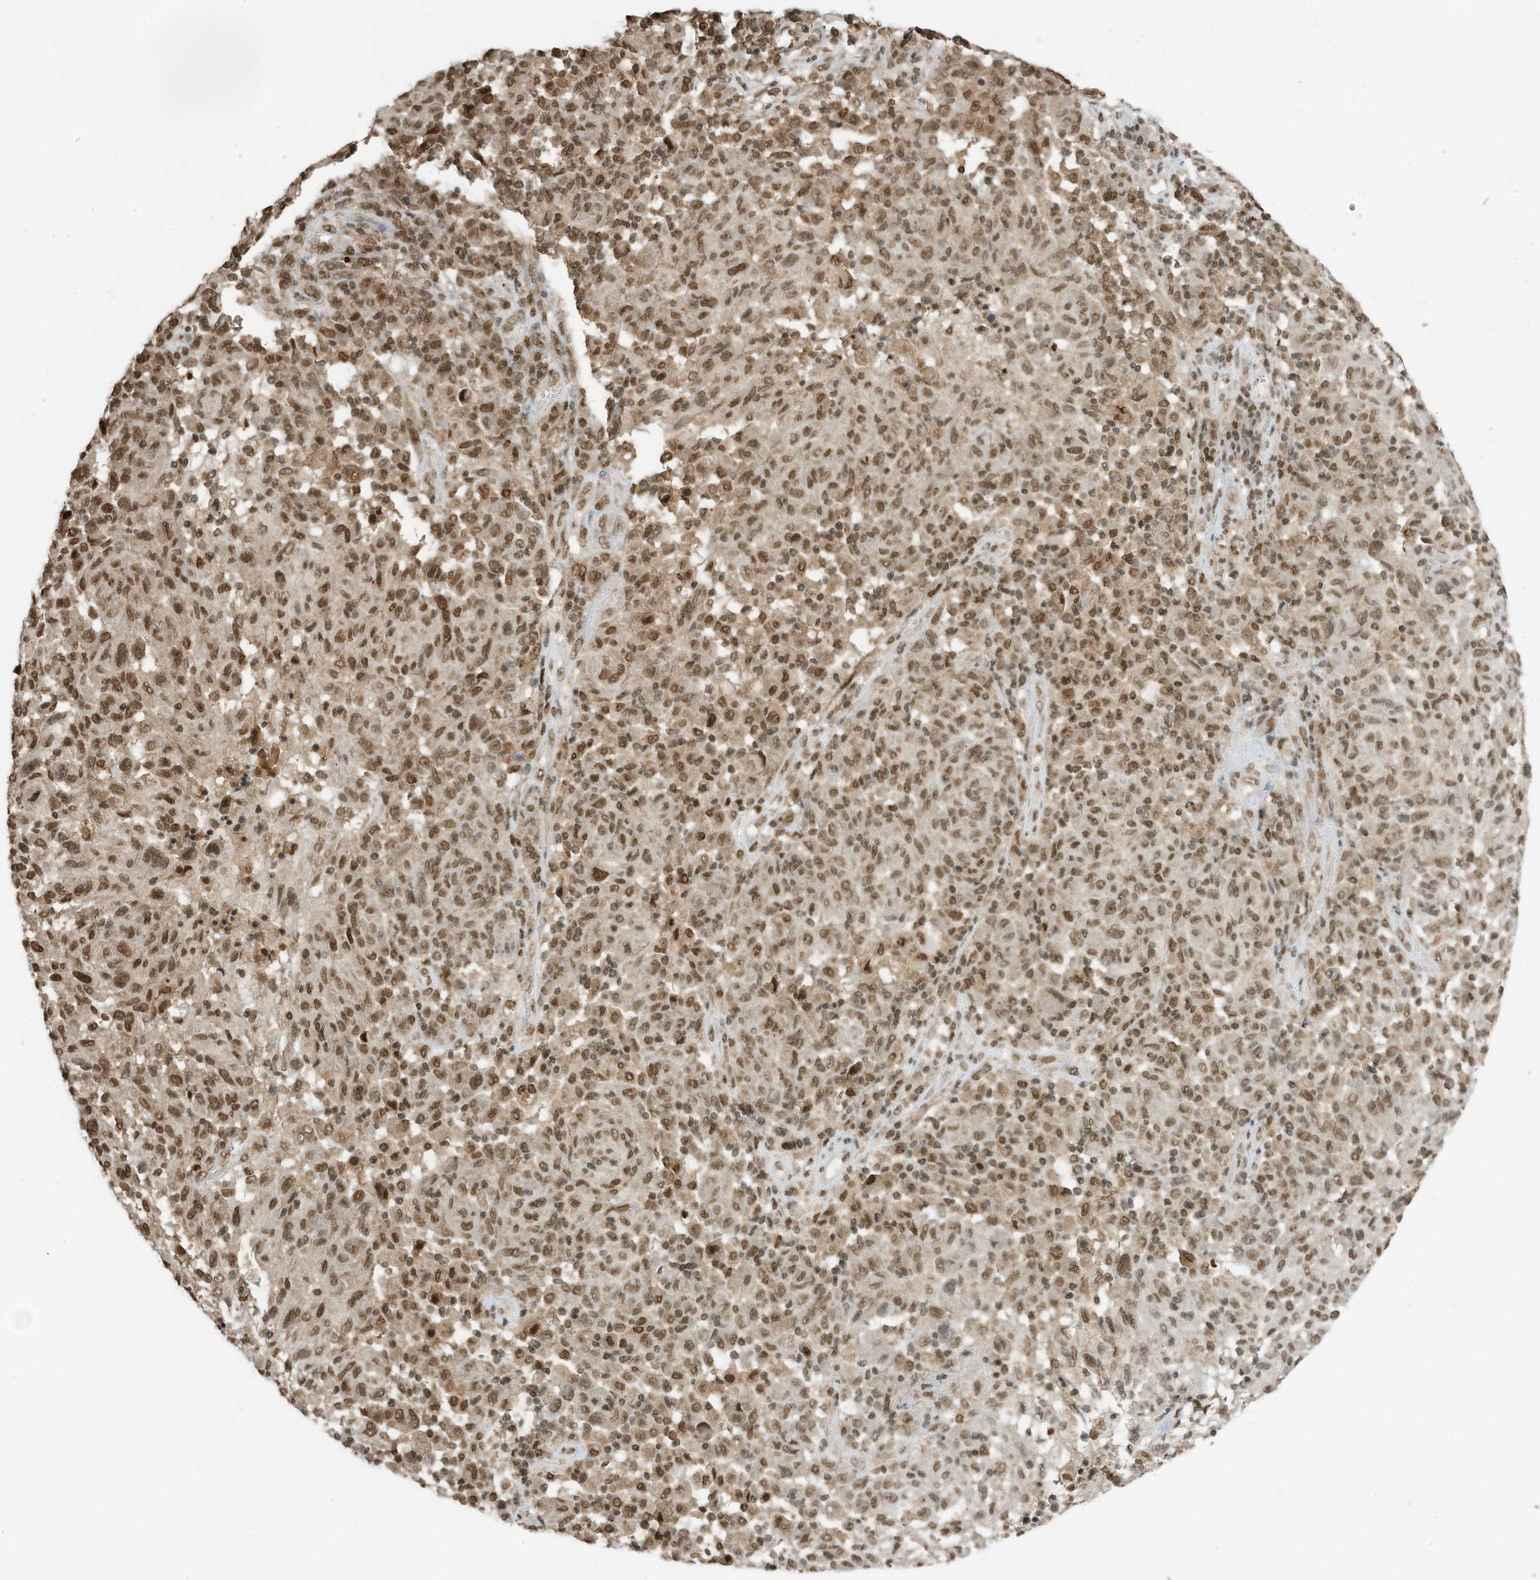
{"staining": {"intensity": "moderate", "quantity": ">75%", "location": "nuclear"}, "tissue": "melanoma", "cell_type": "Tumor cells", "image_type": "cancer", "snomed": [{"axis": "morphology", "description": "Malignant melanoma, NOS"}, {"axis": "topography", "description": "Skin"}], "caption": "Approximately >75% of tumor cells in melanoma show moderate nuclear protein expression as visualized by brown immunohistochemical staining.", "gene": "KPNB1", "patient": {"sex": "male", "age": 53}}